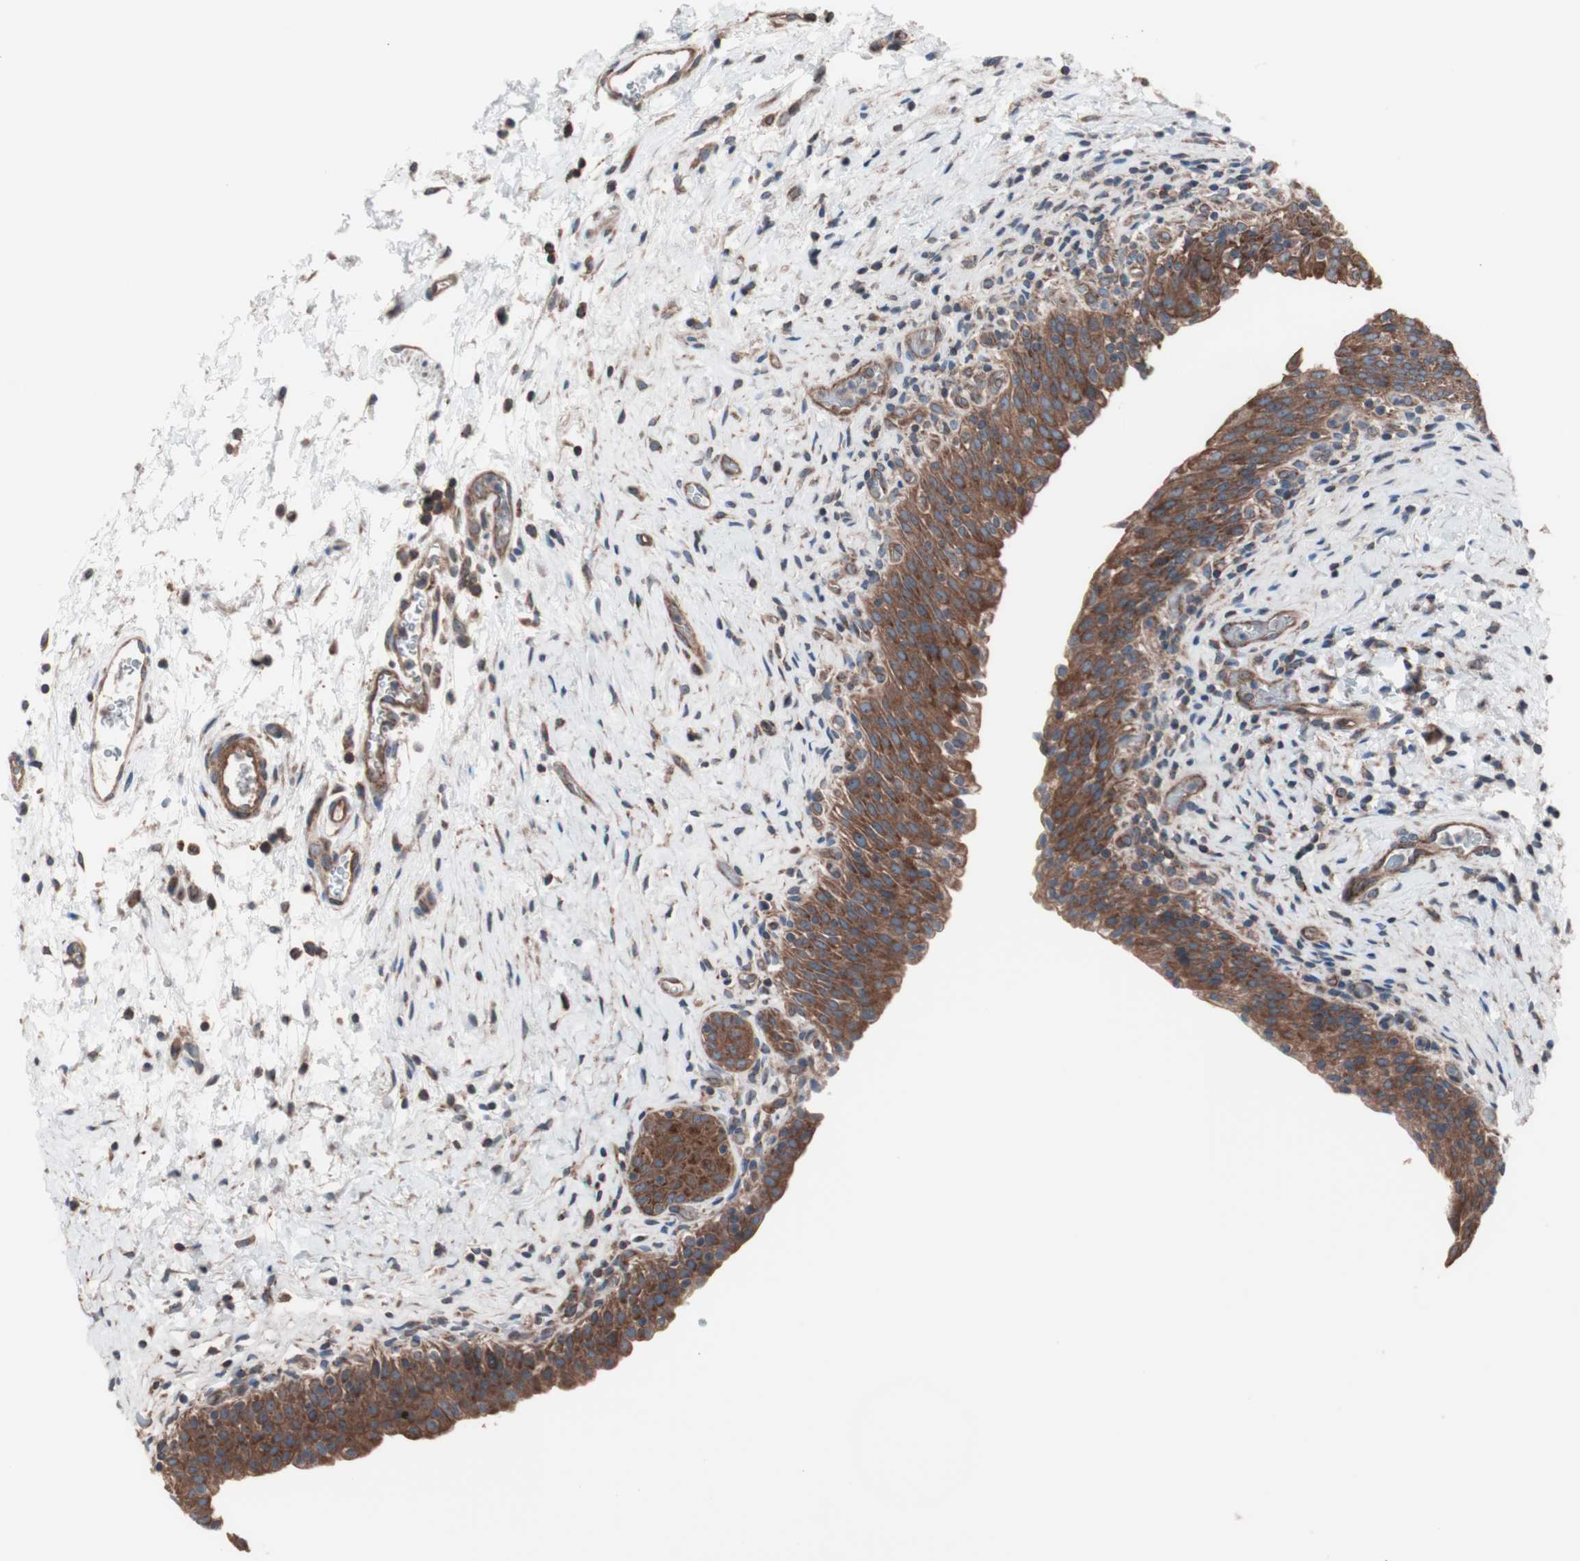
{"staining": {"intensity": "moderate", "quantity": ">75%", "location": "cytoplasmic/membranous"}, "tissue": "urinary bladder", "cell_type": "Urothelial cells", "image_type": "normal", "snomed": [{"axis": "morphology", "description": "Normal tissue, NOS"}, {"axis": "topography", "description": "Urinary bladder"}], "caption": "Protein staining by immunohistochemistry (IHC) shows moderate cytoplasmic/membranous staining in approximately >75% of urothelial cells in unremarkable urinary bladder. (IHC, brightfield microscopy, high magnification).", "gene": "CTTNBP2NL", "patient": {"sex": "male", "age": 51}}